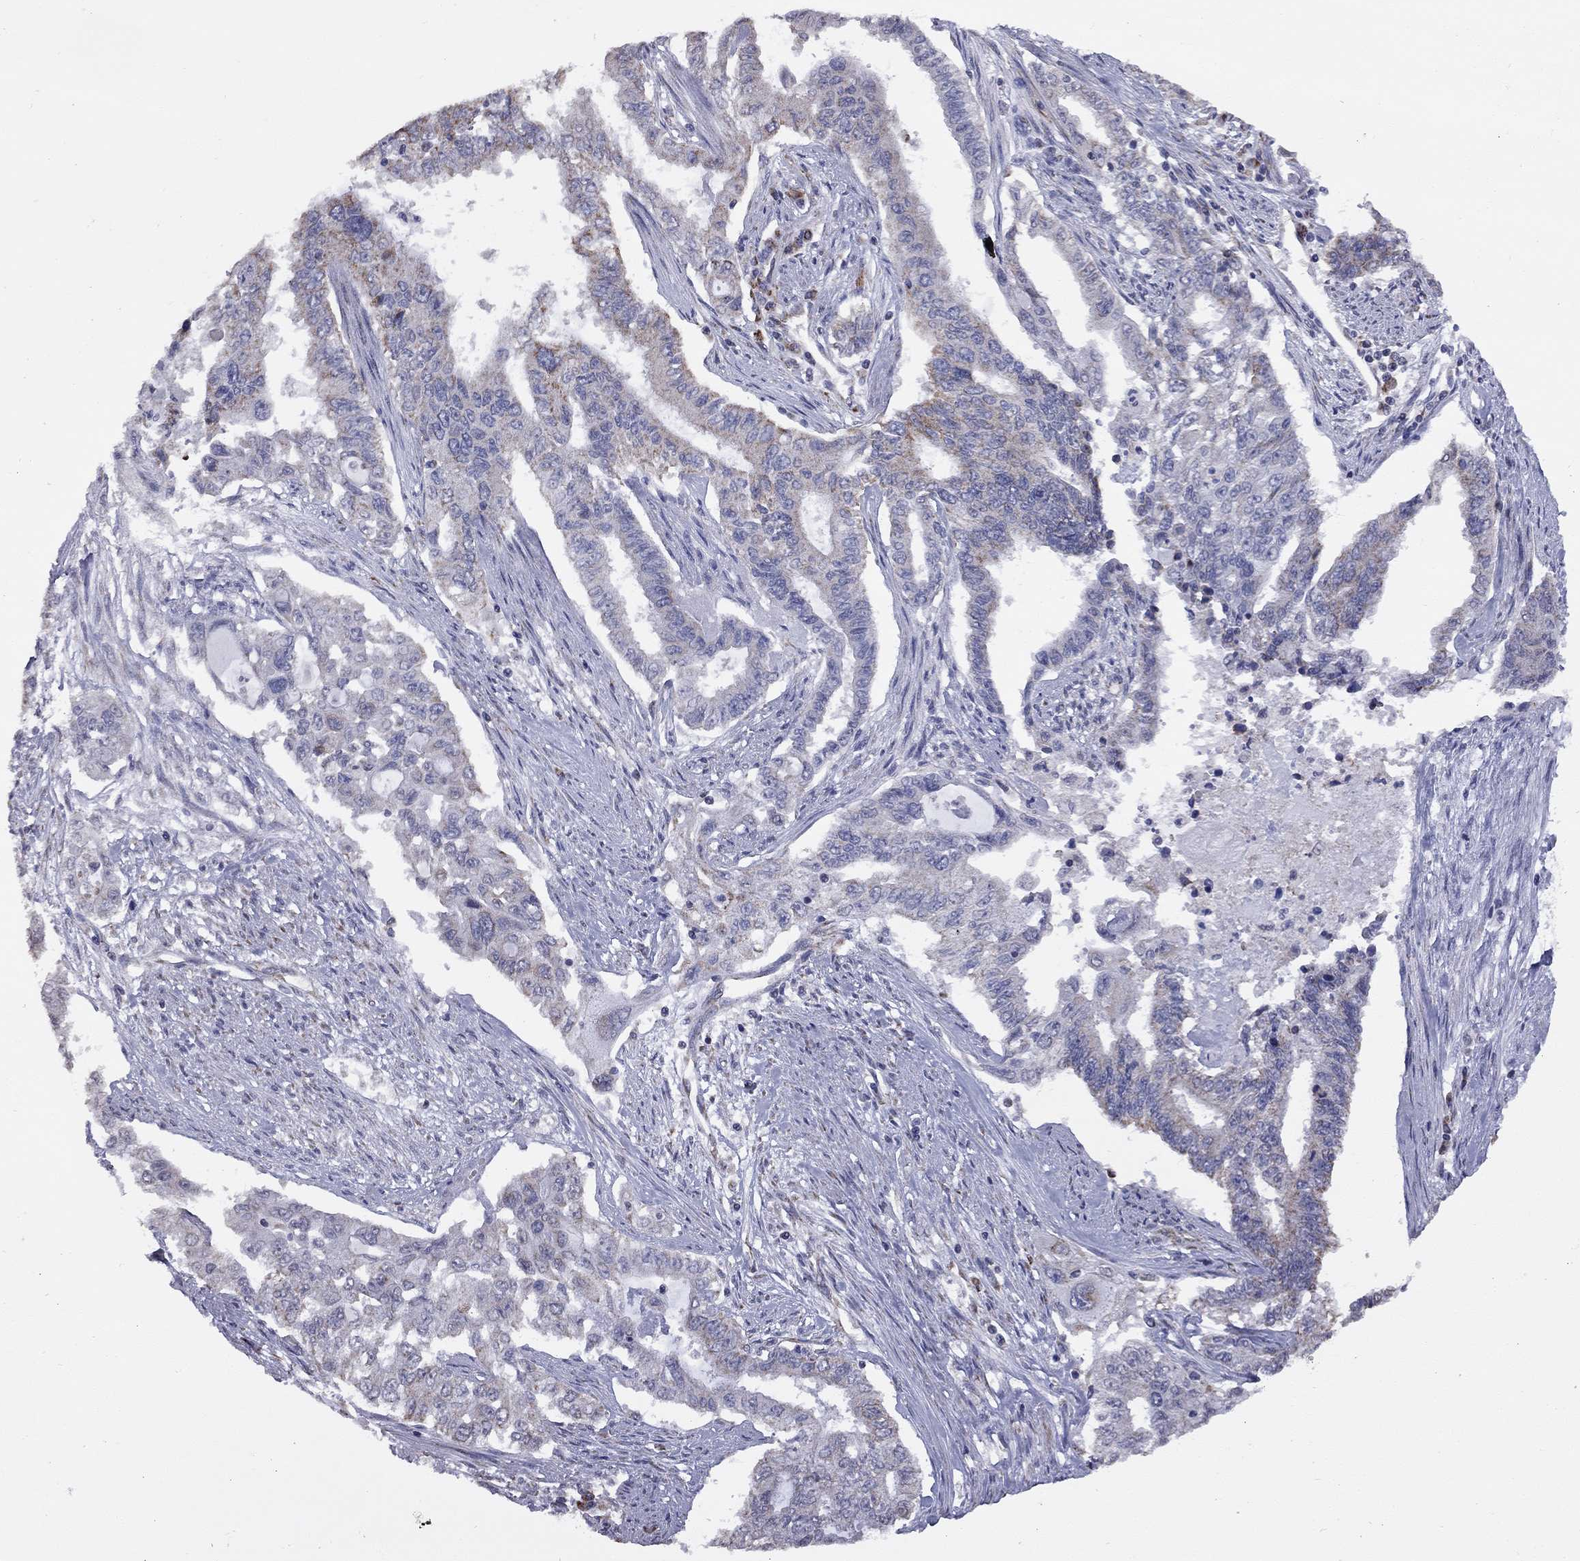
{"staining": {"intensity": "moderate", "quantity": "<25%", "location": "cytoplasmic/membranous"}, "tissue": "endometrial cancer", "cell_type": "Tumor cells", "image_type": "cancer", "snomed": [{"axis": "morphology", "description": "Adenocarcinoma, NOS"}, {"axis": "topography", "description": "Uterus"}], "caption": "Protein staining by immunohistochemistry exhibits moderate cytoplasmic/membranous positivity in about <25% of tumor cells in adenocarcinoma (endometrial).", "gene": "NDUFB1", "patient": {"sex": "female", "age": 59}}